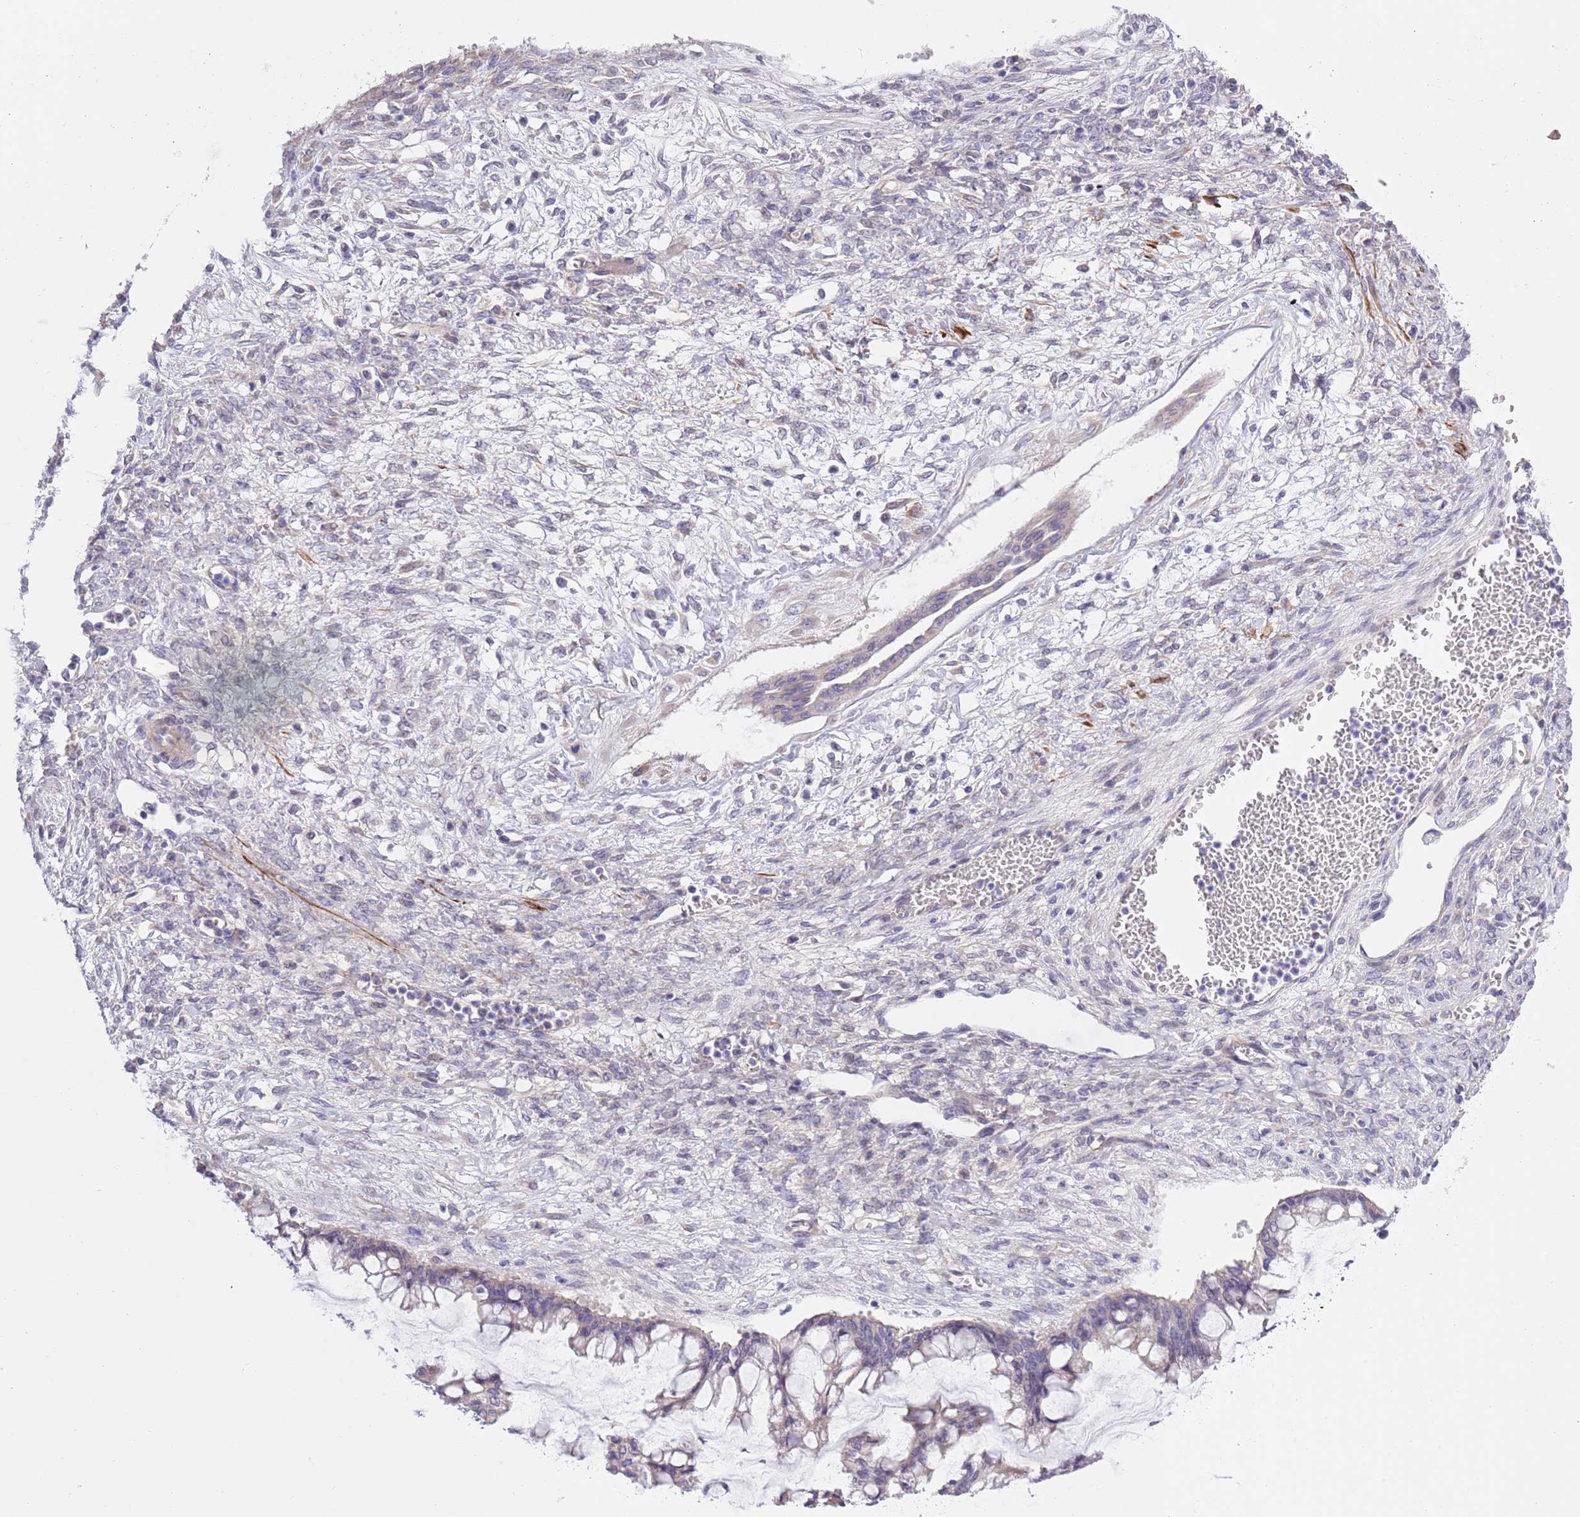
{"staining": {"intensity": "negative", "quantity": "none", "location": "none"}, "tissue": "ovarian cancer", "cell_type": "Tumor cells", "image_type": "cancer", "snomed": [{"axis": "morphology", "description": "Cystadenocarcinoma, mucinous, NOS"}, {"axis": "topography", "description": "Ovary"}], "caption": "DAB (3,3'-diaminobenzidine) immunohistochemical staining of ovarian cancer (mucinous cystadenocarcinoma) exhibits no significant staining in tumor cells. (DAB (3,3'-diaminobenzidine) IHC, high magnification).", "gene": "NET1", "patient": {"sex": "female", "age": 73}}